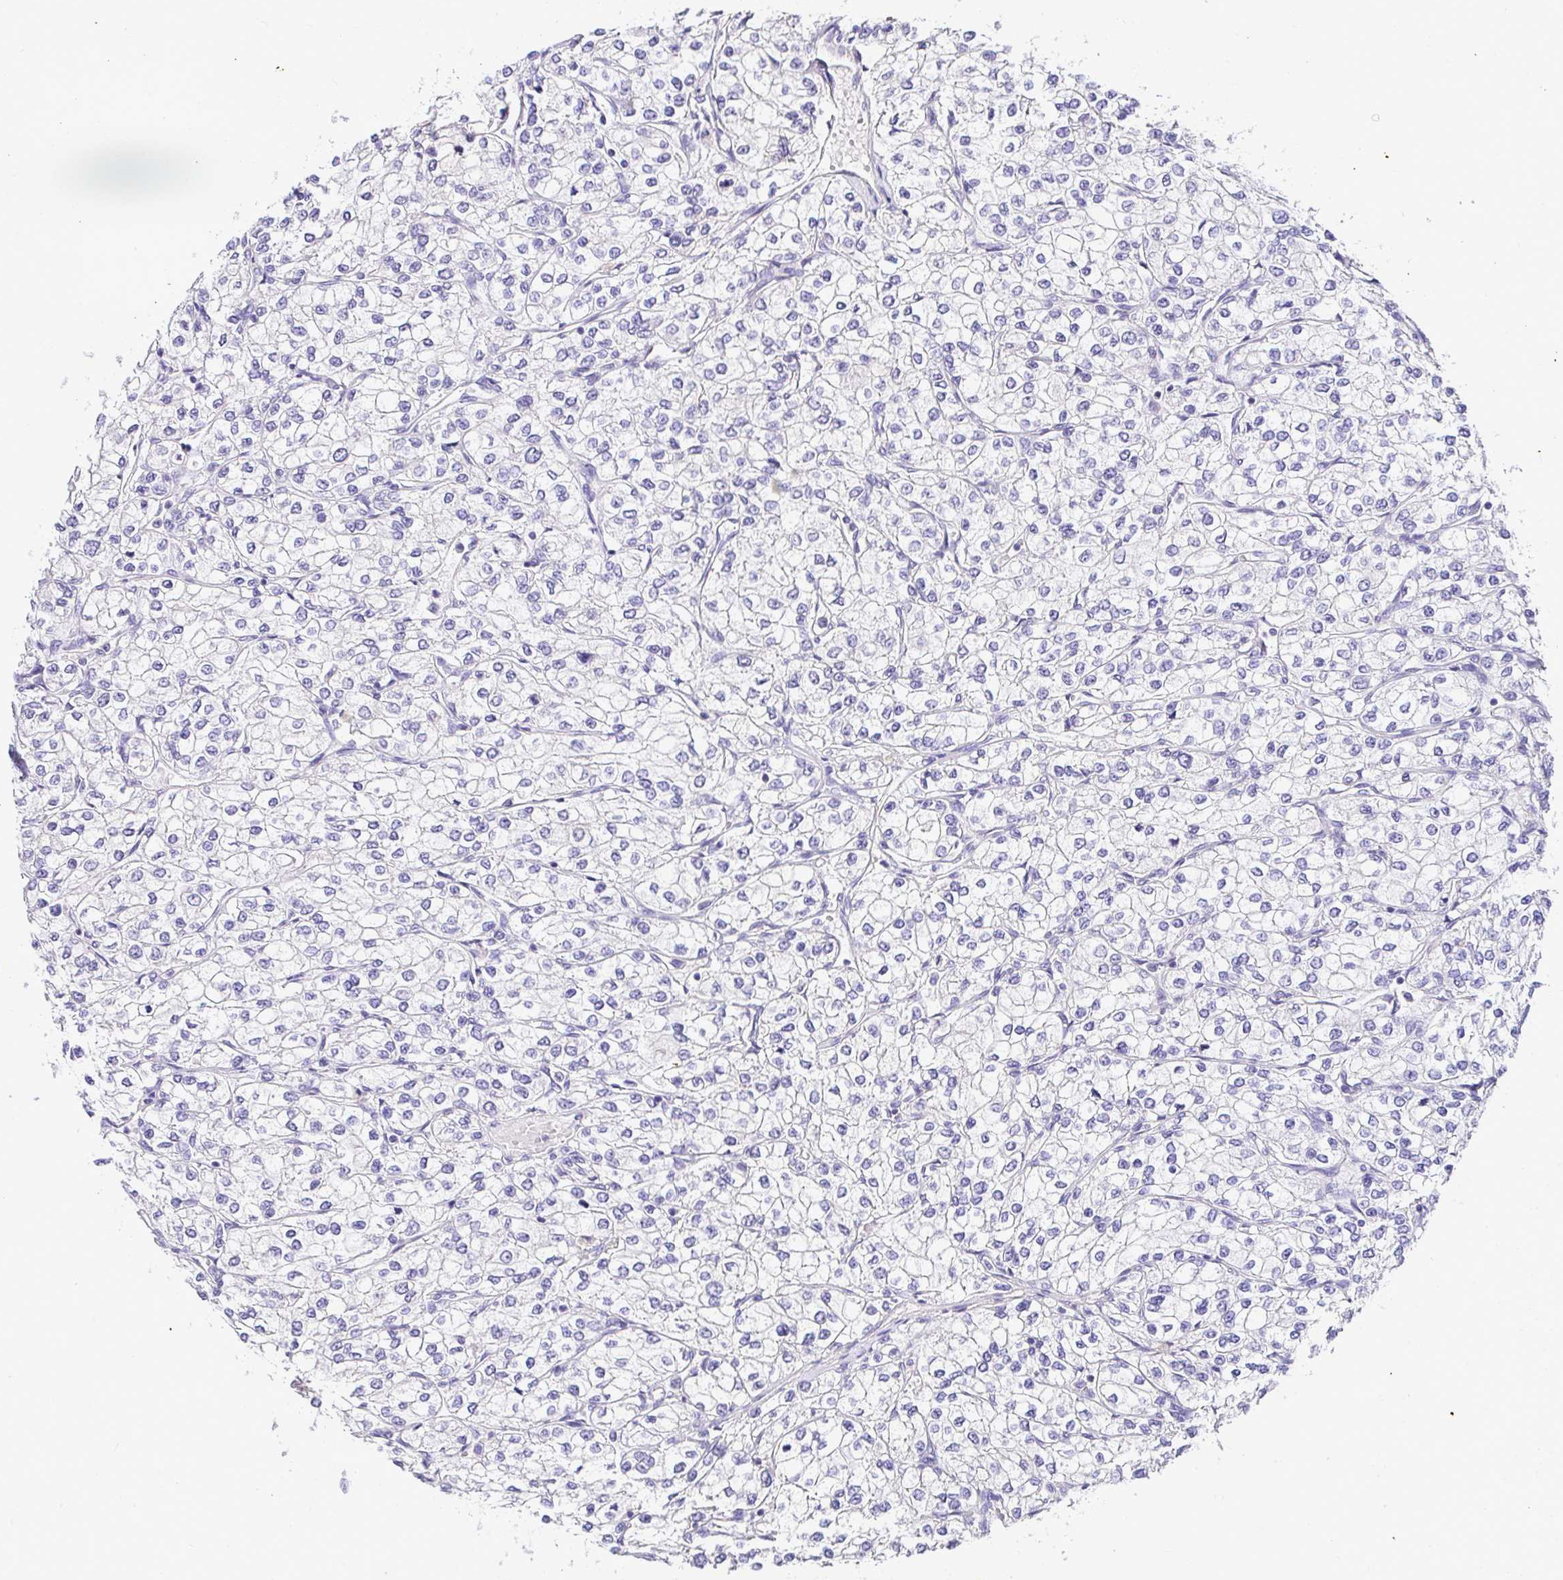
{"staining": {"intensity": "negative", "quantity": "none", "location": "none"}, "tissue": "renal cancer", "cell_type": "Tumor cells", "image_type": "cancer", "snomed": [{"axis": "morphology", "description": "Adenocarcinoma, NOS"}, {"axis": "topography", "description": "Kidney"}], "caption": "Renal adenocarcinoma was stained to show a protein in brown. There is no significant expression in tumor cells. (DAB (3,3'-diaminobenzidine) immunohistochemistry (IHC), high magnification).", "gene": "CDO1", "patient": {"sex": "male", "age": 80}}